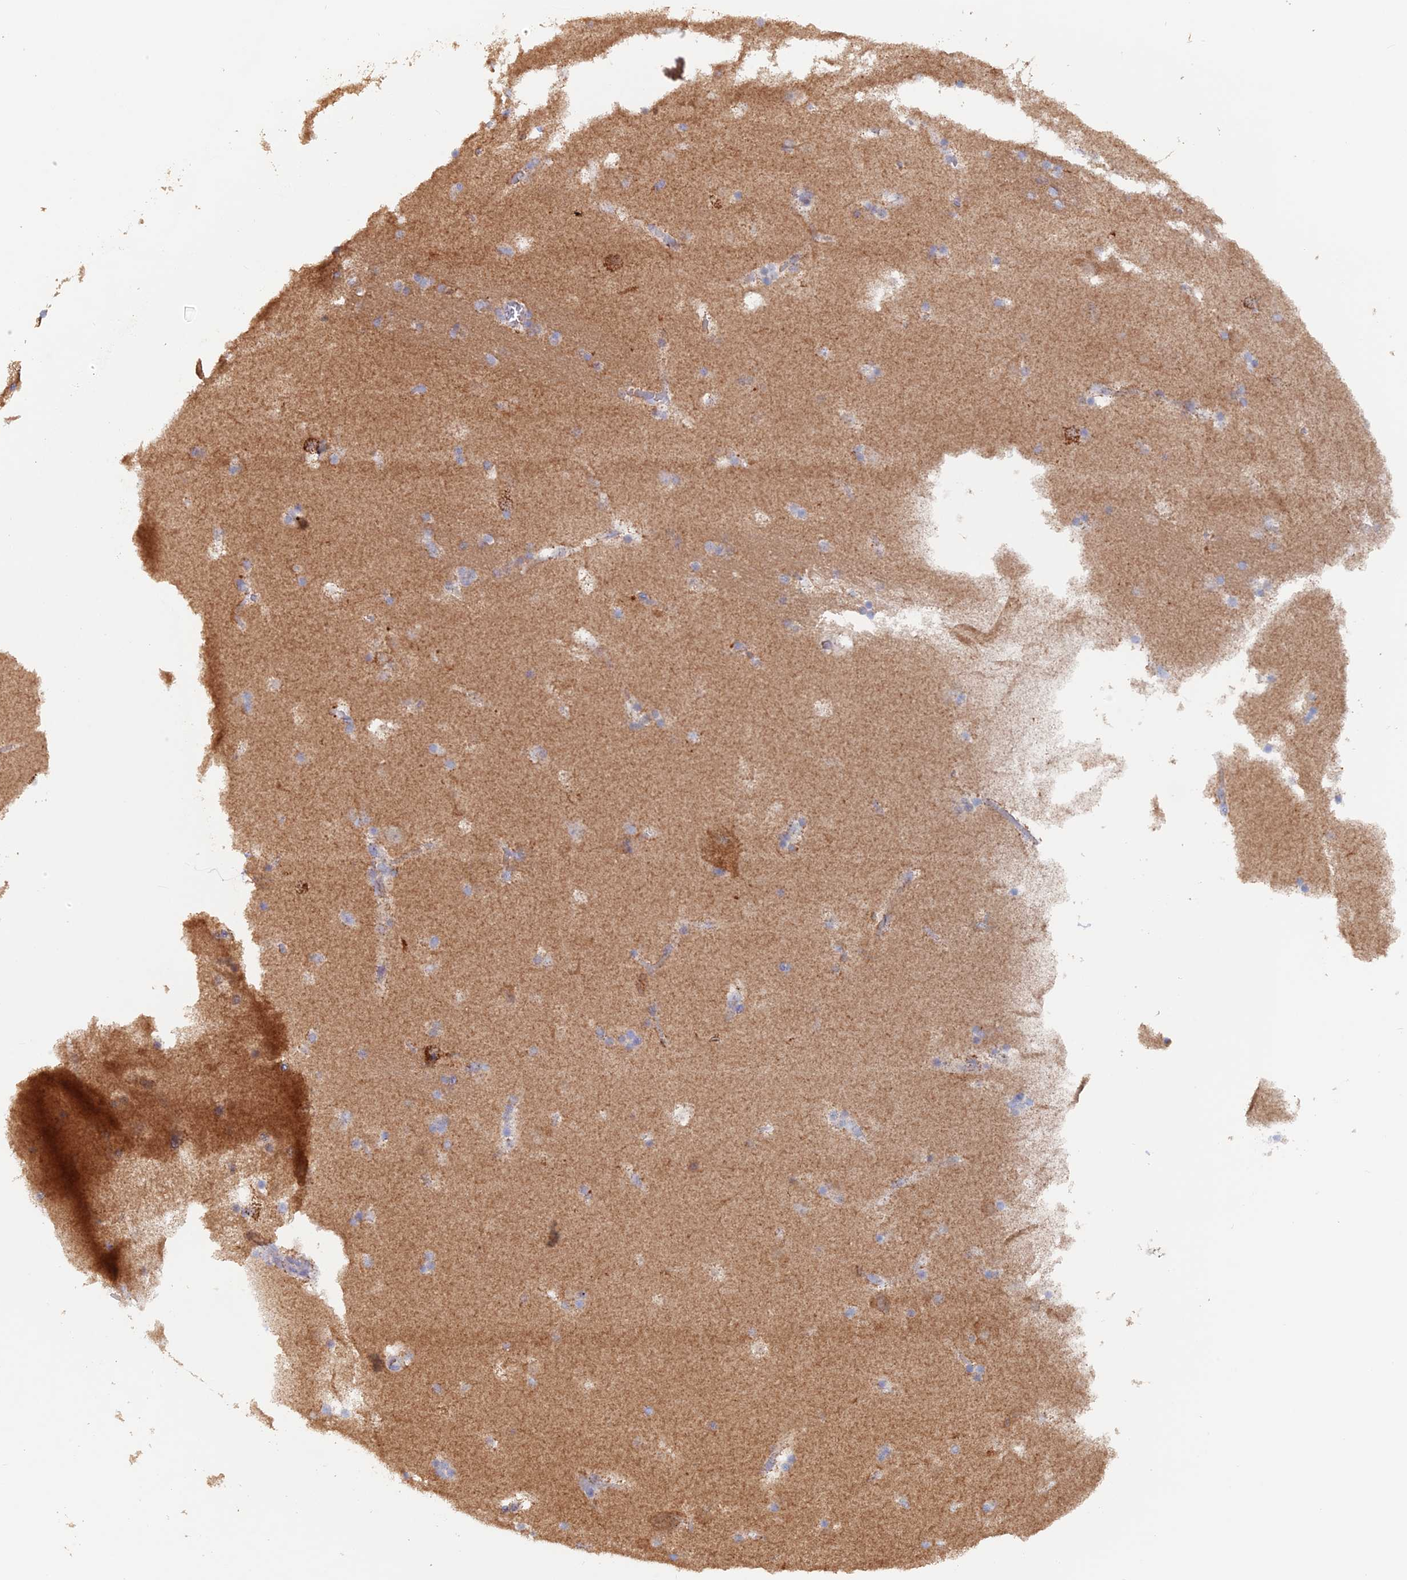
{"staining": {"intensity": "moderate", "quantity": "25%-75%", "location": "cytoplasmic/membranous"}, "tissue": "caudate", "cell_type": "Glial cells", "image_type": "normal", "snomed": [{"axis": "morphology", "description": "Normal tissue, NOS"}, {"axis": "topography", "description": "Lateral ventricle wall"}], "caption": "IHC histopathology image of unremarkable caudate: human caudate stained using immunohistochemistry (IHC) reveals medium levels of moderate protein expression localized specifically in the cytoplasmic/membranous of glial cells, appearing as a cytoplasmic/membranous brown color.", "gene": "DTYMK", "patient": {"sex": "male", "age": 45}}